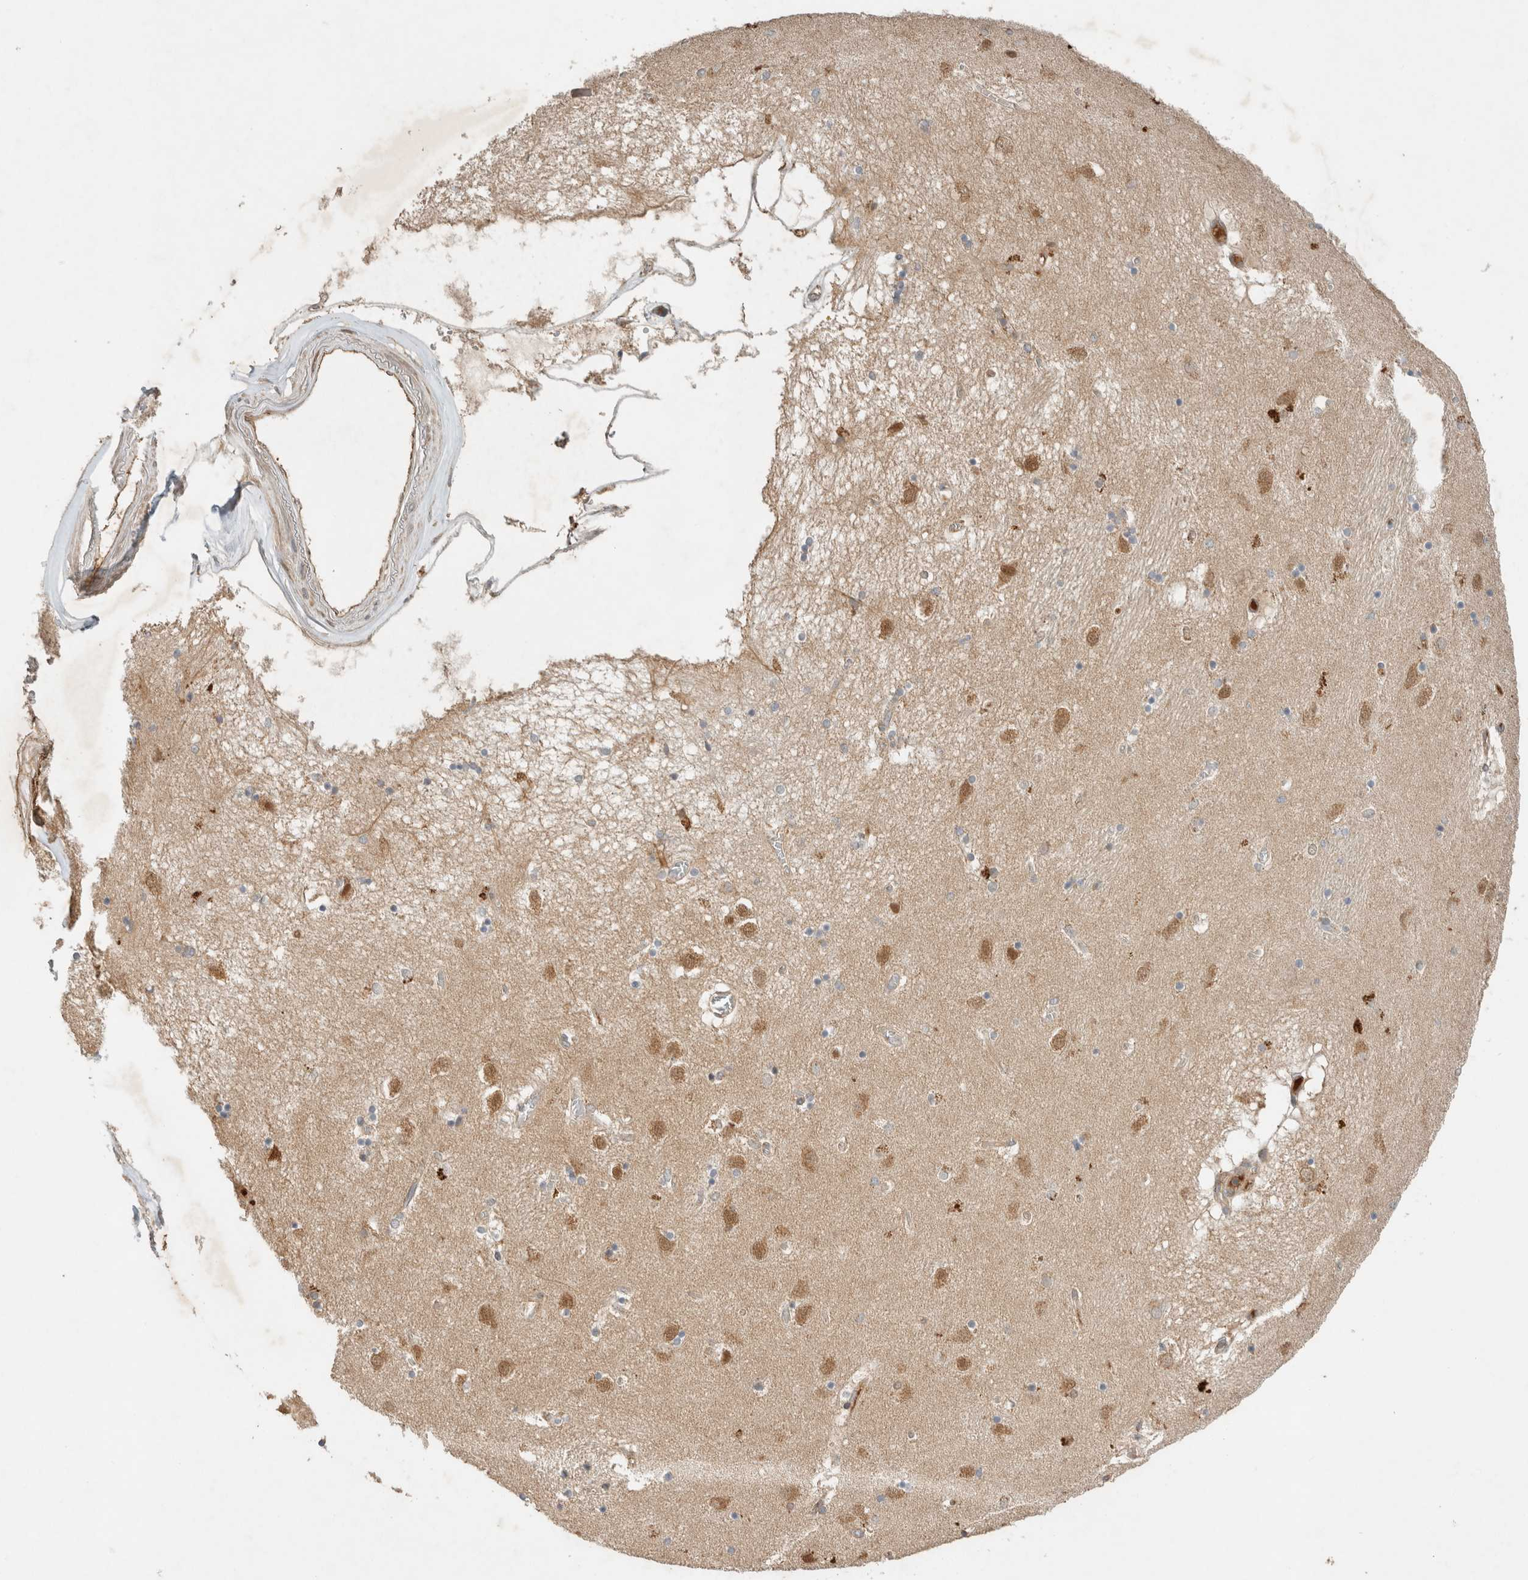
{"staining": {"intensity": "moderate", "quantity": "<25%", "location": "cytoplasmic/membranous"}, "tissue": "caudate", "cell_type": "Glial cells", "image_type": "normal", "snomed": [{"axis": "morphology", "description": "Normal tissue, NOS"}, {"axis": "topography", "description": "Lateral ventricle wall"}], "caption": "Immunohistochemistry micrograph of unremarkable human caudate stained for a protein (brown), which demonstrates low levels of moderate cytoplasmic/membranous positivity in approximately <25% of glial cells.", "gene": "ARMC9", "patient": {"sex": "male", "age": 70}}